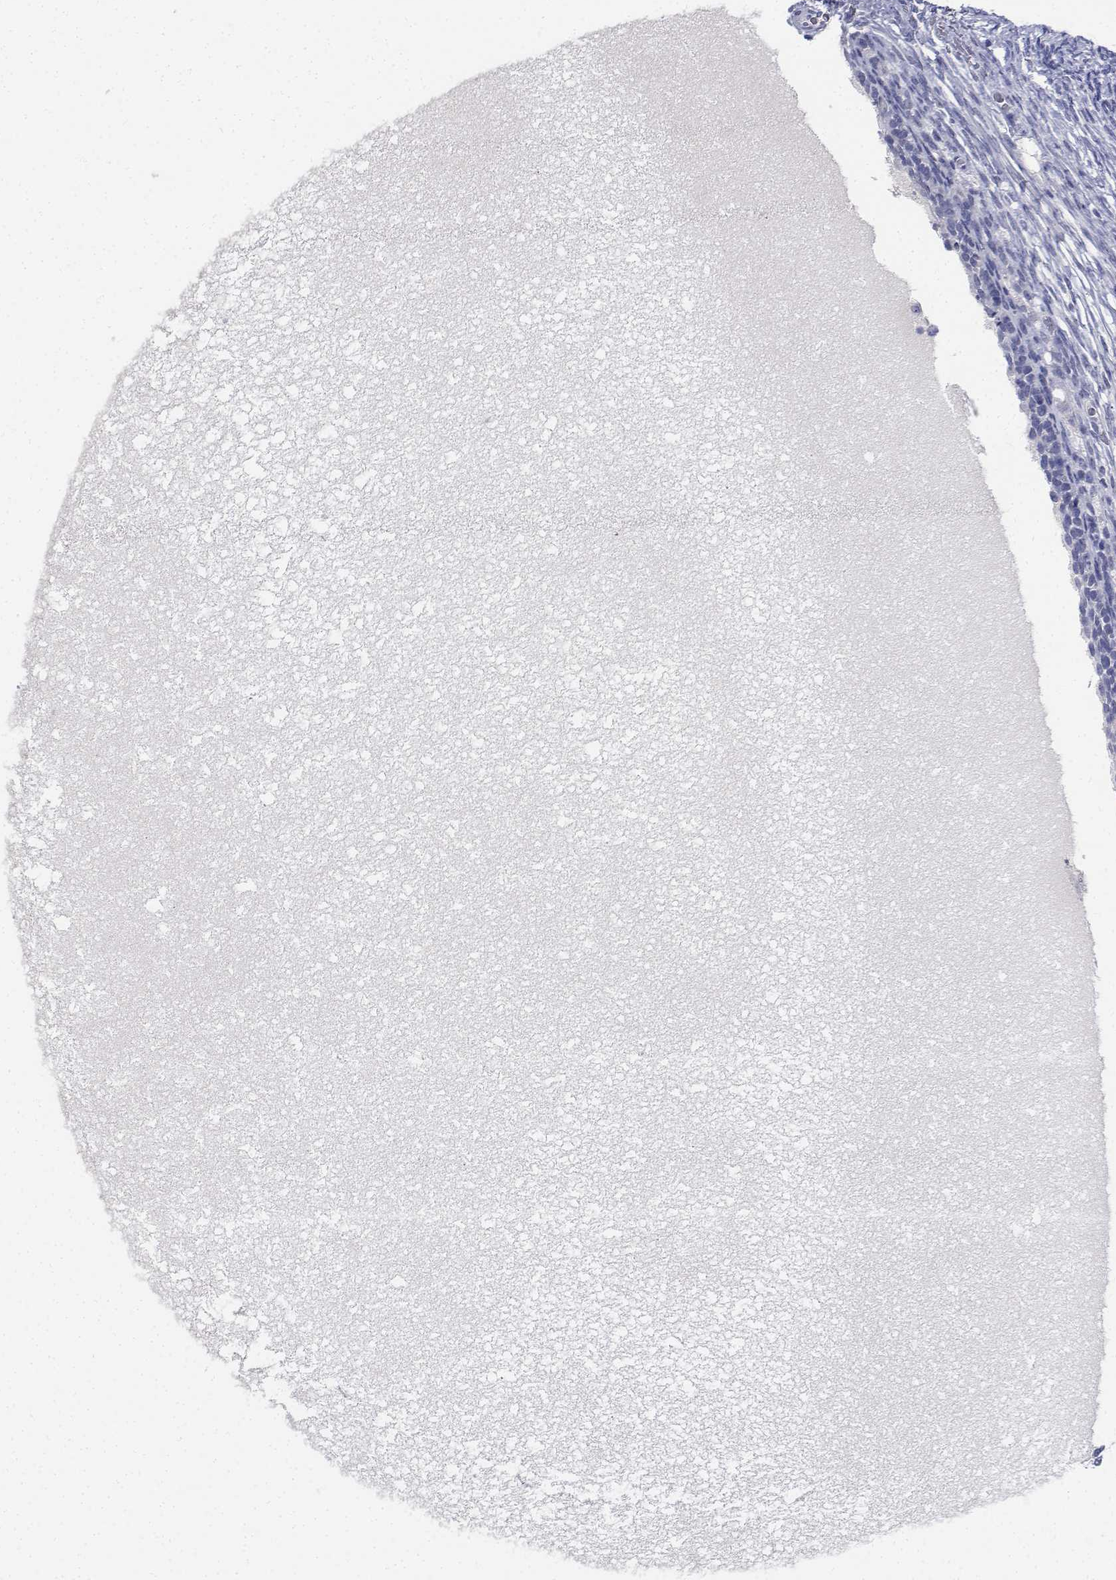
{"staining": {"intensity": "negative", "quantity": "none", "location": "none"}, "tissue": "ovary", "cell_type": "Ovarian stroma cells", "image_type": "normal", "snomed": [{"axis": "morphology", "description": "Normal tissue, NOS"}, {"axis": "topography", "description": "Ovary"}], "caption": "Micrograph shows no significant protein staining in ovarian stroma cells of normal ovary.", "gene": "PLXNA4", "patient": {"sex": "female", "age": 34}}